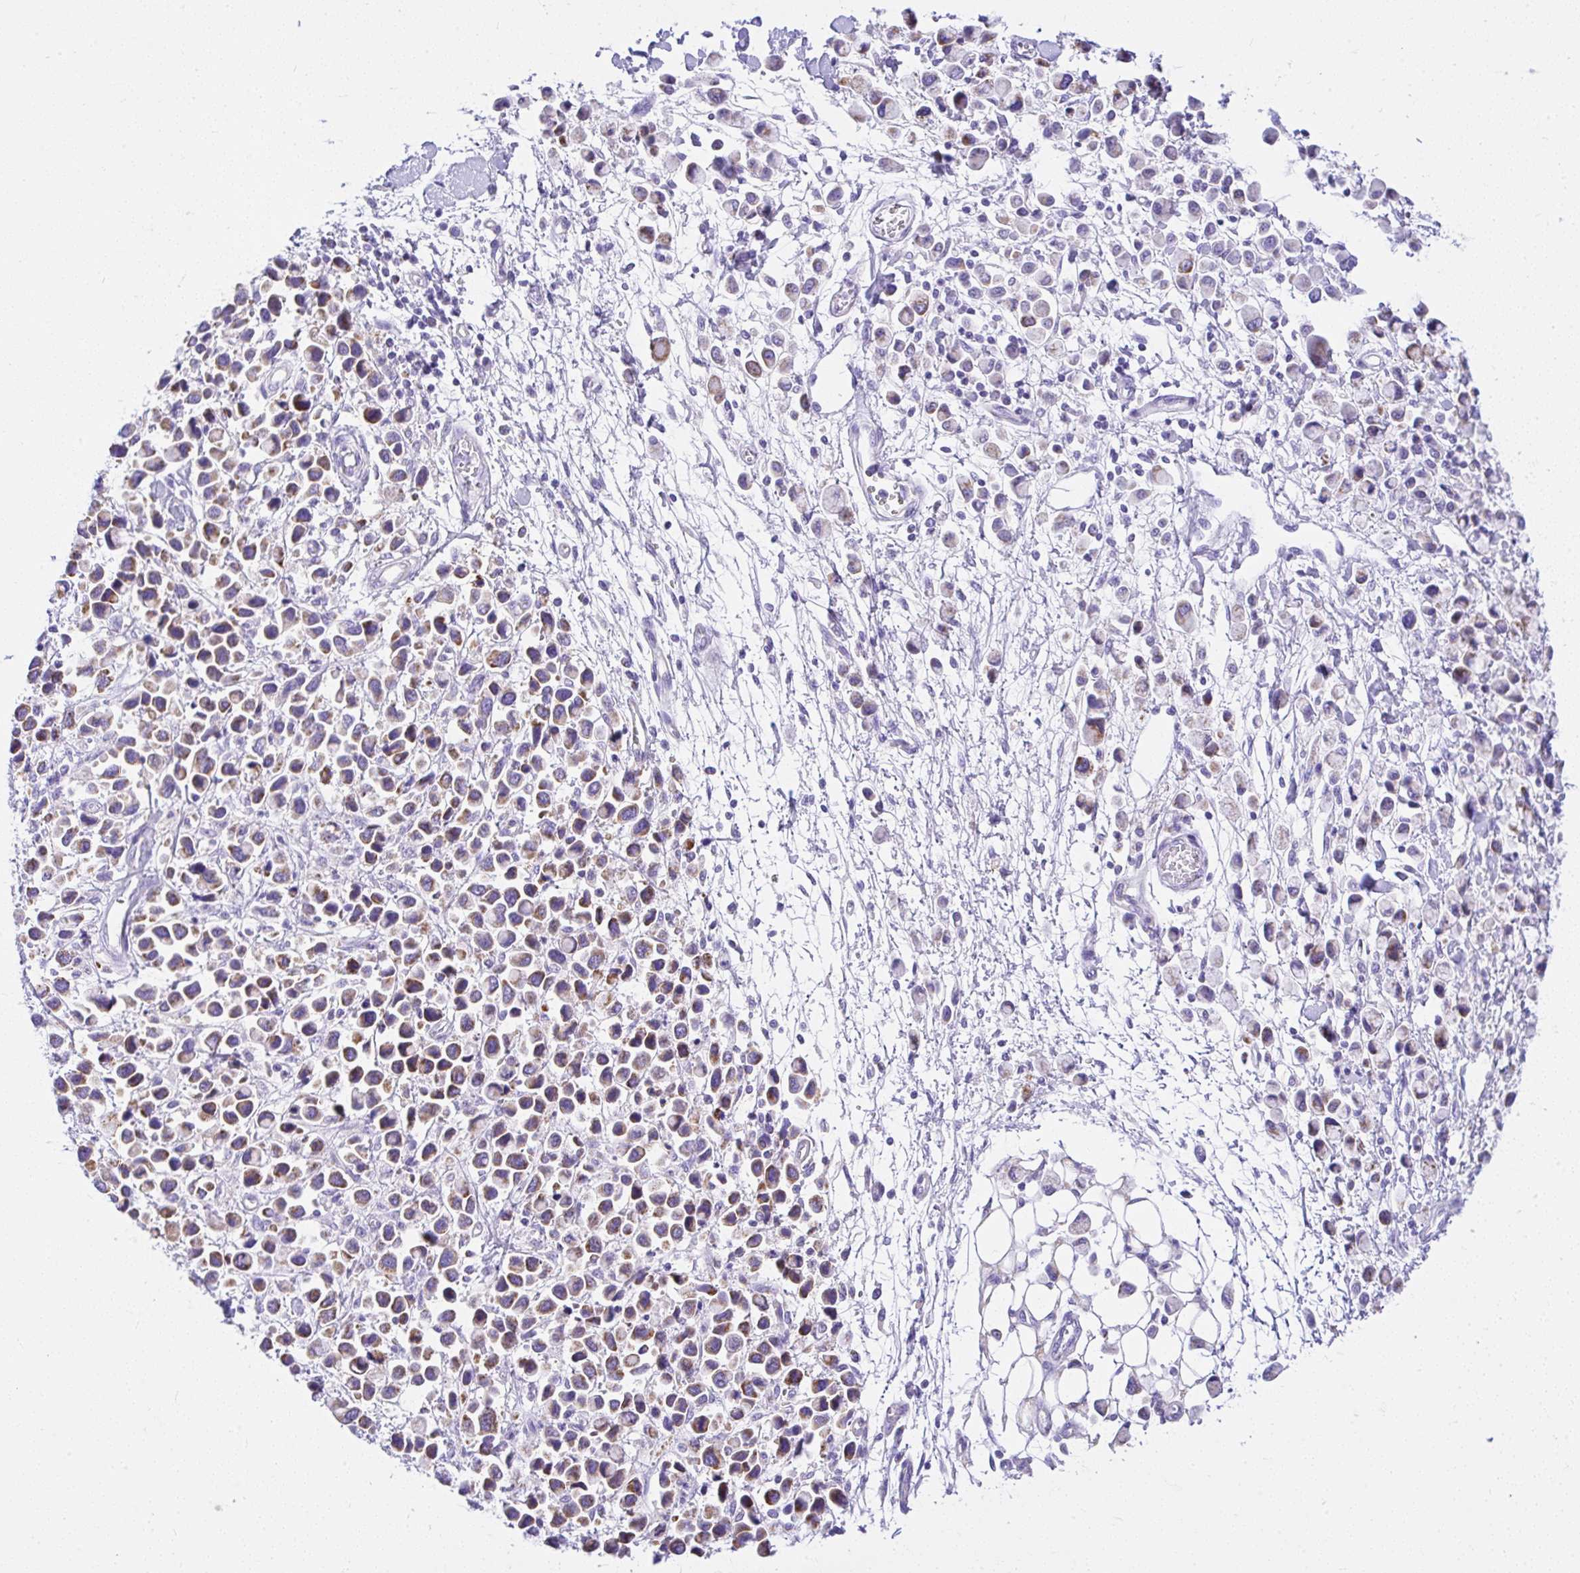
{"staining": {"intensity": "moderate", "quantity": "25%-75%", "location": "cytoplasmic/membranous"}, "tissue": "stomach cancer", "cell_type": "Tumor cells", "image_type": "cancer", "snomed": [{"axis": "morphology", "description": "Adenocarcinoma, NOS"}, {"axis": "topography", "description": "Stomach"}], "caption": "DAB (3,3'-diaminobenzidine) immunohistochemical staining of adenocarcinoma (stomach) exhibits moderate cytoplasmic/membranous protein staining in approximately 25%-75% of tumor cells. (DAB IHC, brown staining for protein, blue staining for nuclei).", "gene": "SLC13A1", "patient": {"sex": "female", "age": 81}}